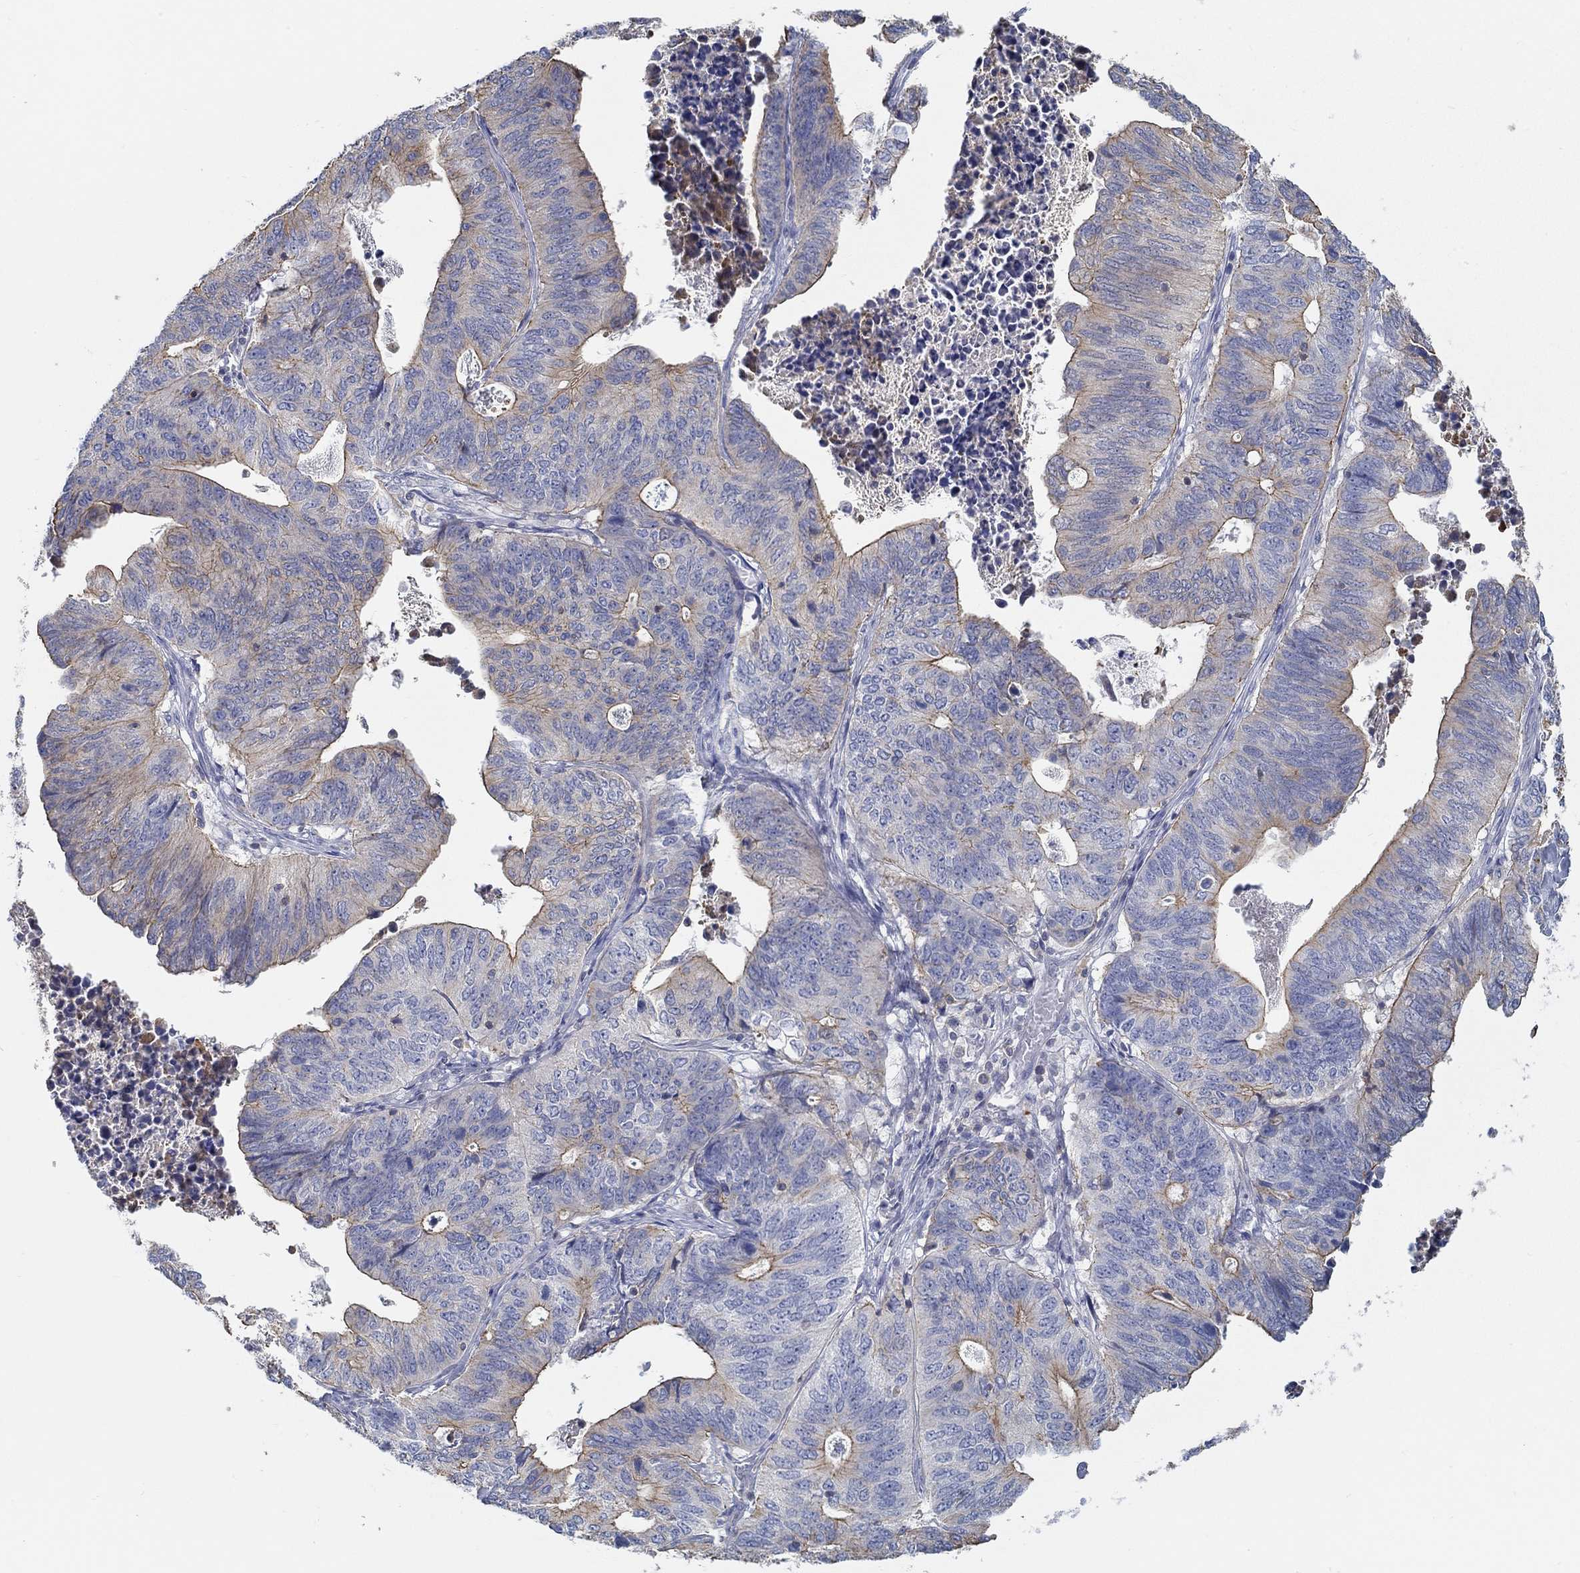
{"staining": {"intensity": "moderate", "quantity": "25%-75%", "location": "cytoplasmic/membranous"}, "tissue": "stomach cancer", "cell_type": "Tumor cells", "image_type": "cancer", "snomed": [{"axis": "morphology", "description": "Adenocarcinoma, NOS"}, {"axis": "topography", "description": "Stomach, upper"}], "caption": "An image of human adenocarcinoma (stomach) stained for a protein demonstrates moderate cytoplasmic/membranous brown staining in tumor cells.", "gene": "BBOF1", "patient": {"sex": "female", "age": 67}}